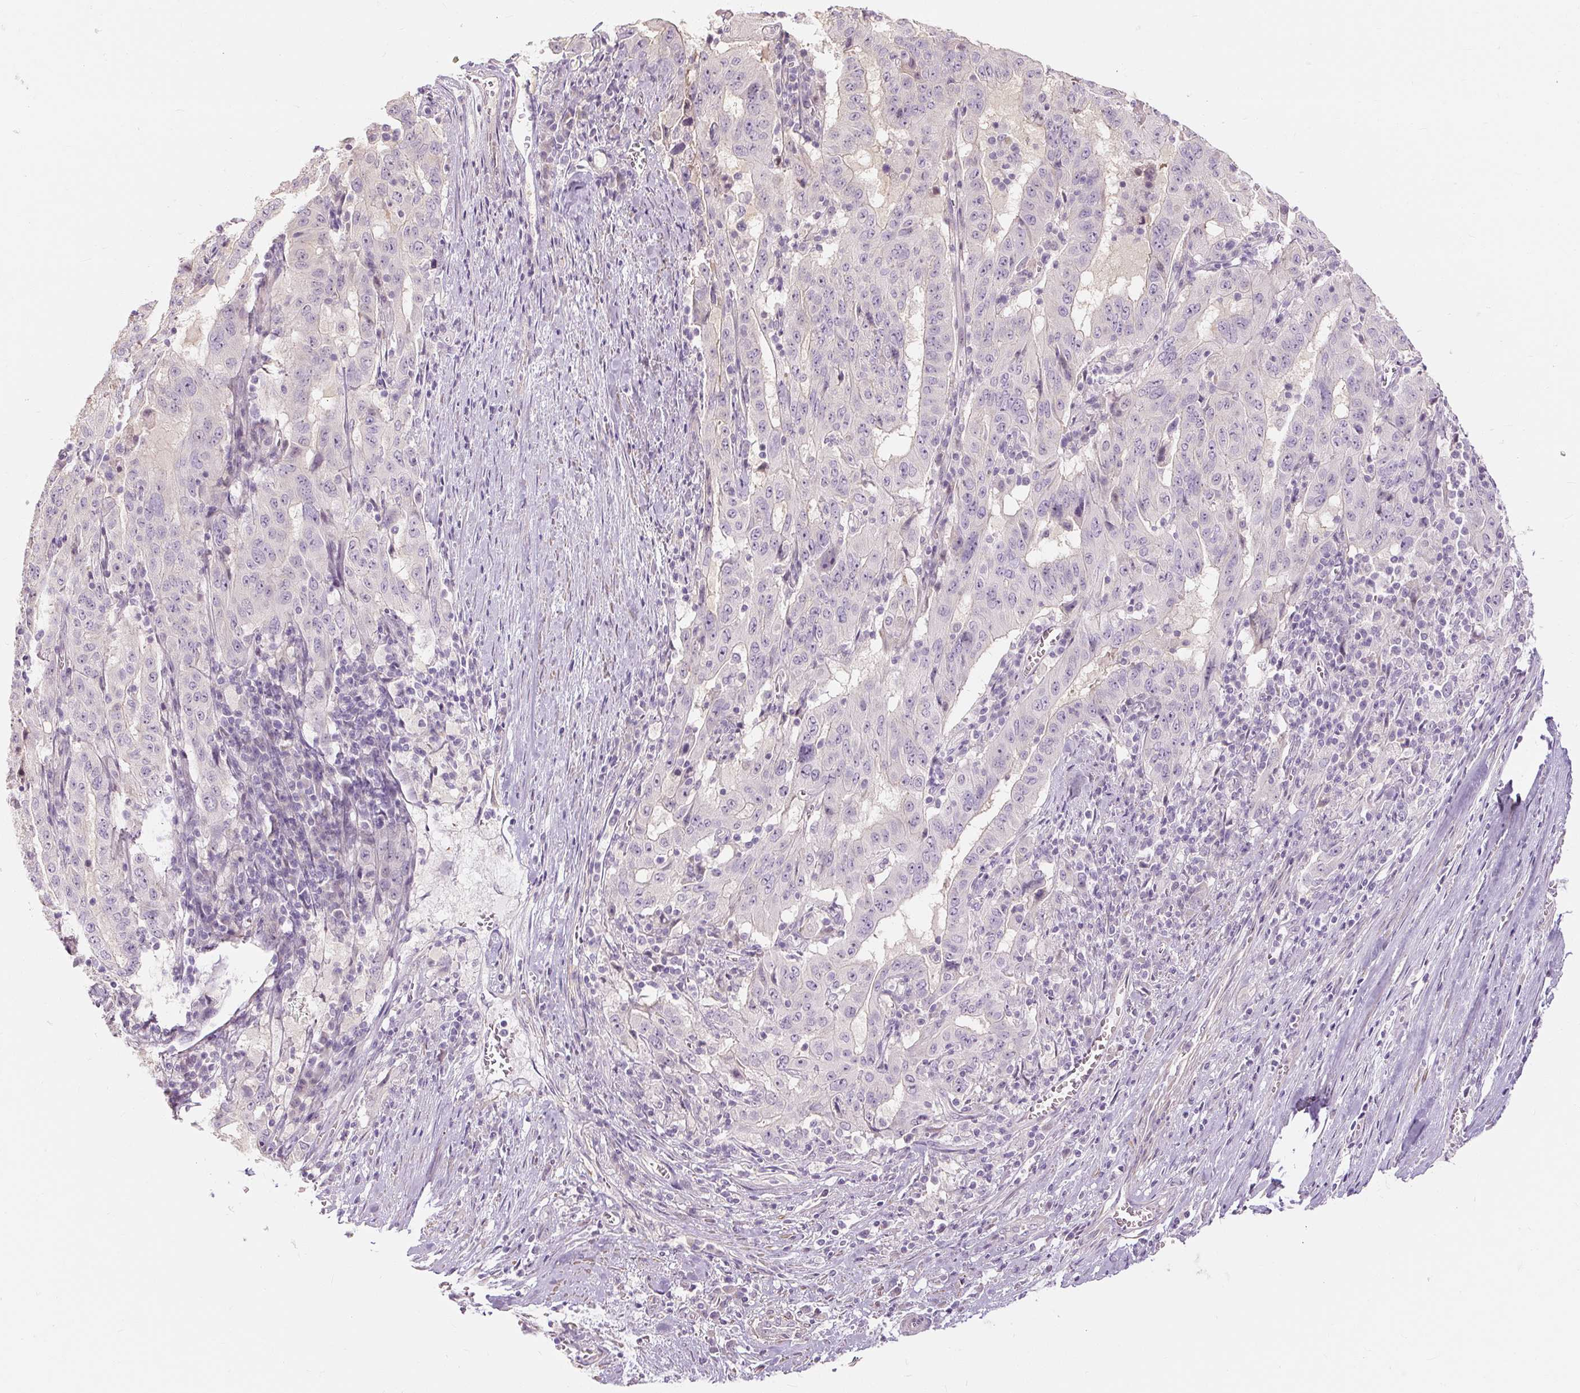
{"staining": {"intensity": "negative", "quantity": "none", "location": "none"}, "tissue": "pancreatic cancer", "cell_type": "Tumor cells", "image_type": "cancer", "snomed": [{"axis": "morphology", "description": "Adenocarcinoma, NOS"}, {"axis": "topography", "description": "Pancreas"}], "caption": "Immunohistochemistry image of neoplastic tissue: adenocarcinoma (pancreatic) stained with DAB (3,3'-diaminobenzidine) displays no significant protein positivity in tumor cells.", "gene": "CAPN3", "patient": {"sex": "male", "age": 63}}